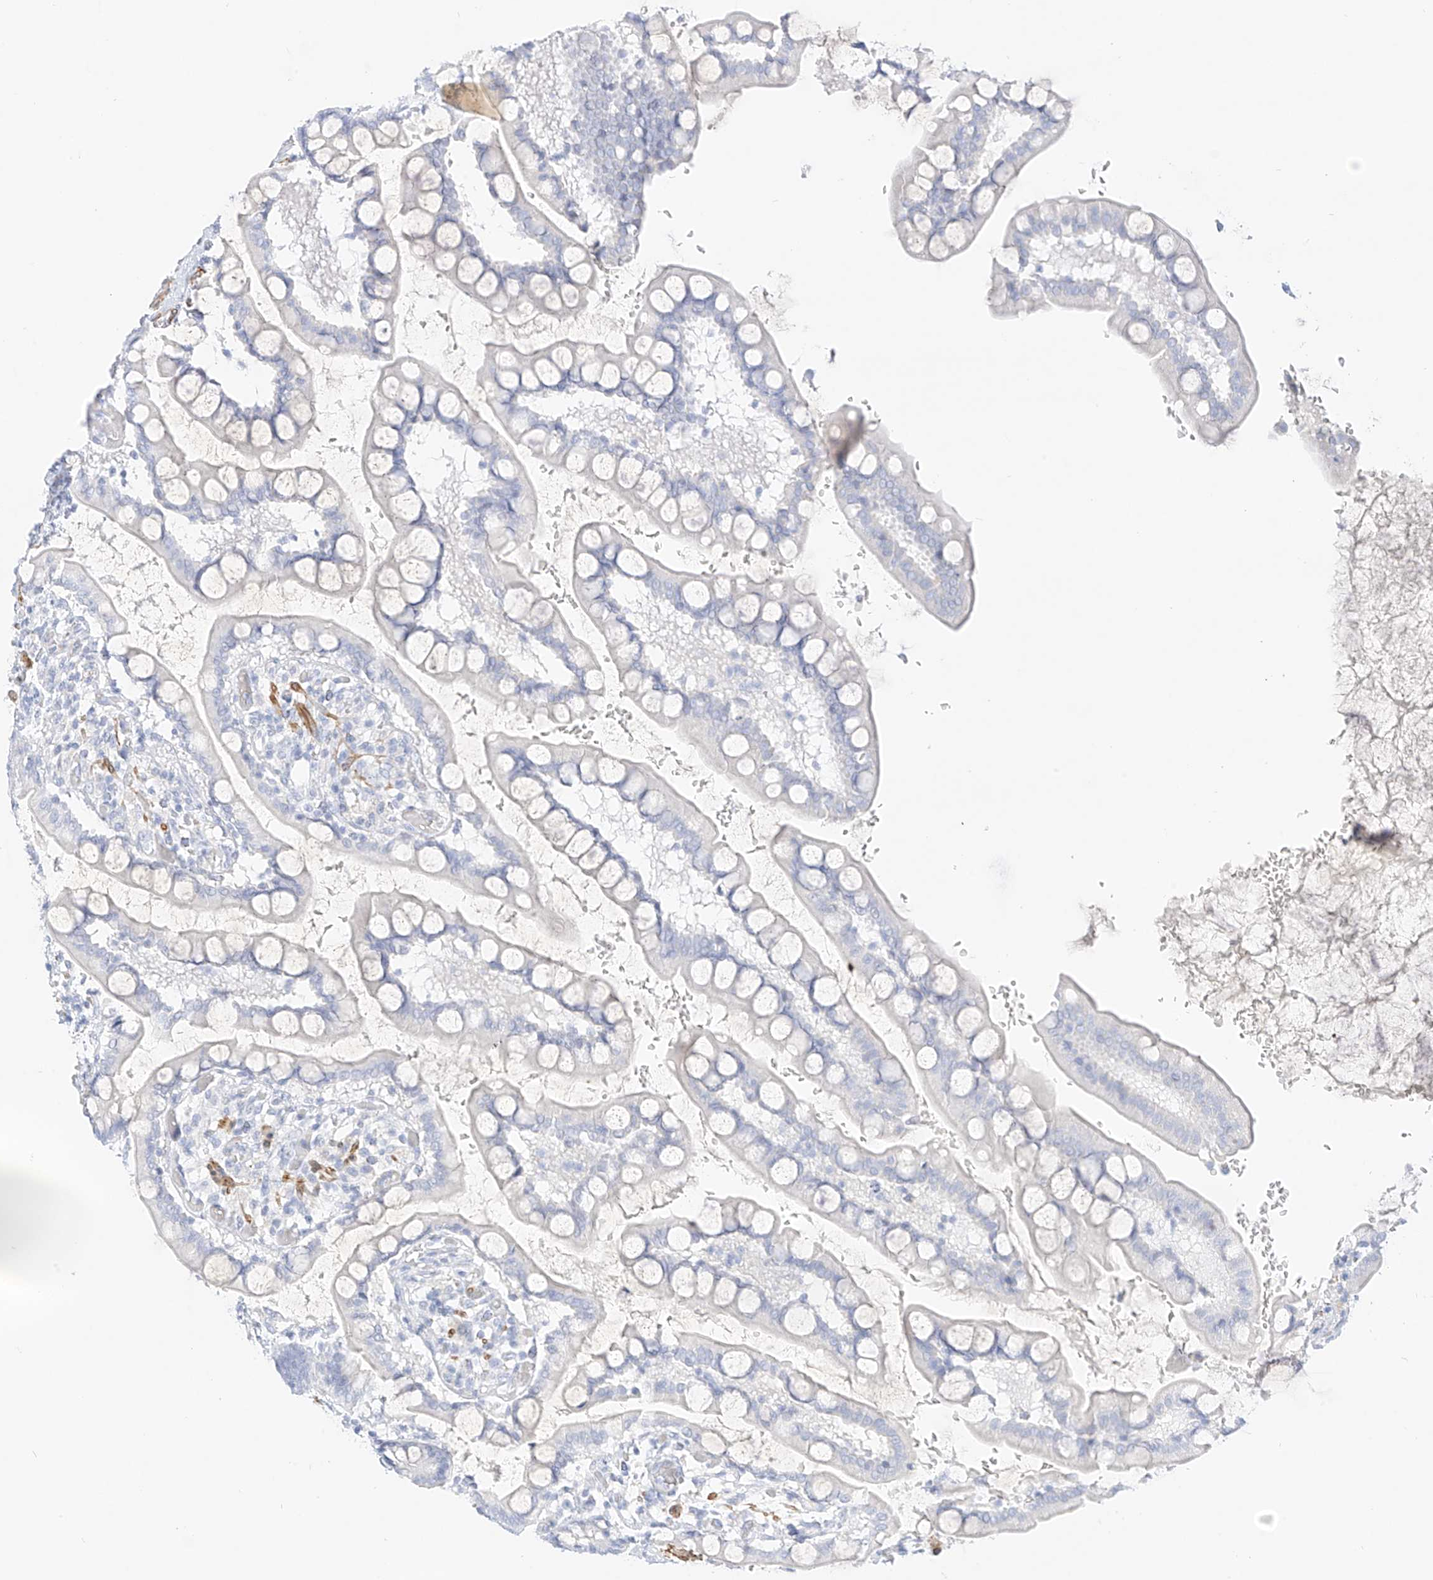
{"staining": {"intensity": "negative", "quantity": "none", "location": "none"}, "tissue": "small intestine", "cell_type": "Glandular cells", "image_type": "normal", "snomed": [{"axis": "morphology", "description": "Normal tissue, NOS"}, {"axis": "topography", "description": "Small intestine"}], "caption": "High power microscopy histopathology image of an IHC image of unremarkable small intestine, revealing no significant expression in glandular cells. (Brightfield microscopy of DAB immunohistochemistry (IHC) at high magnification).", "gene": "ST3GAL5", "patient": {"sex": "male", "age": 52}}